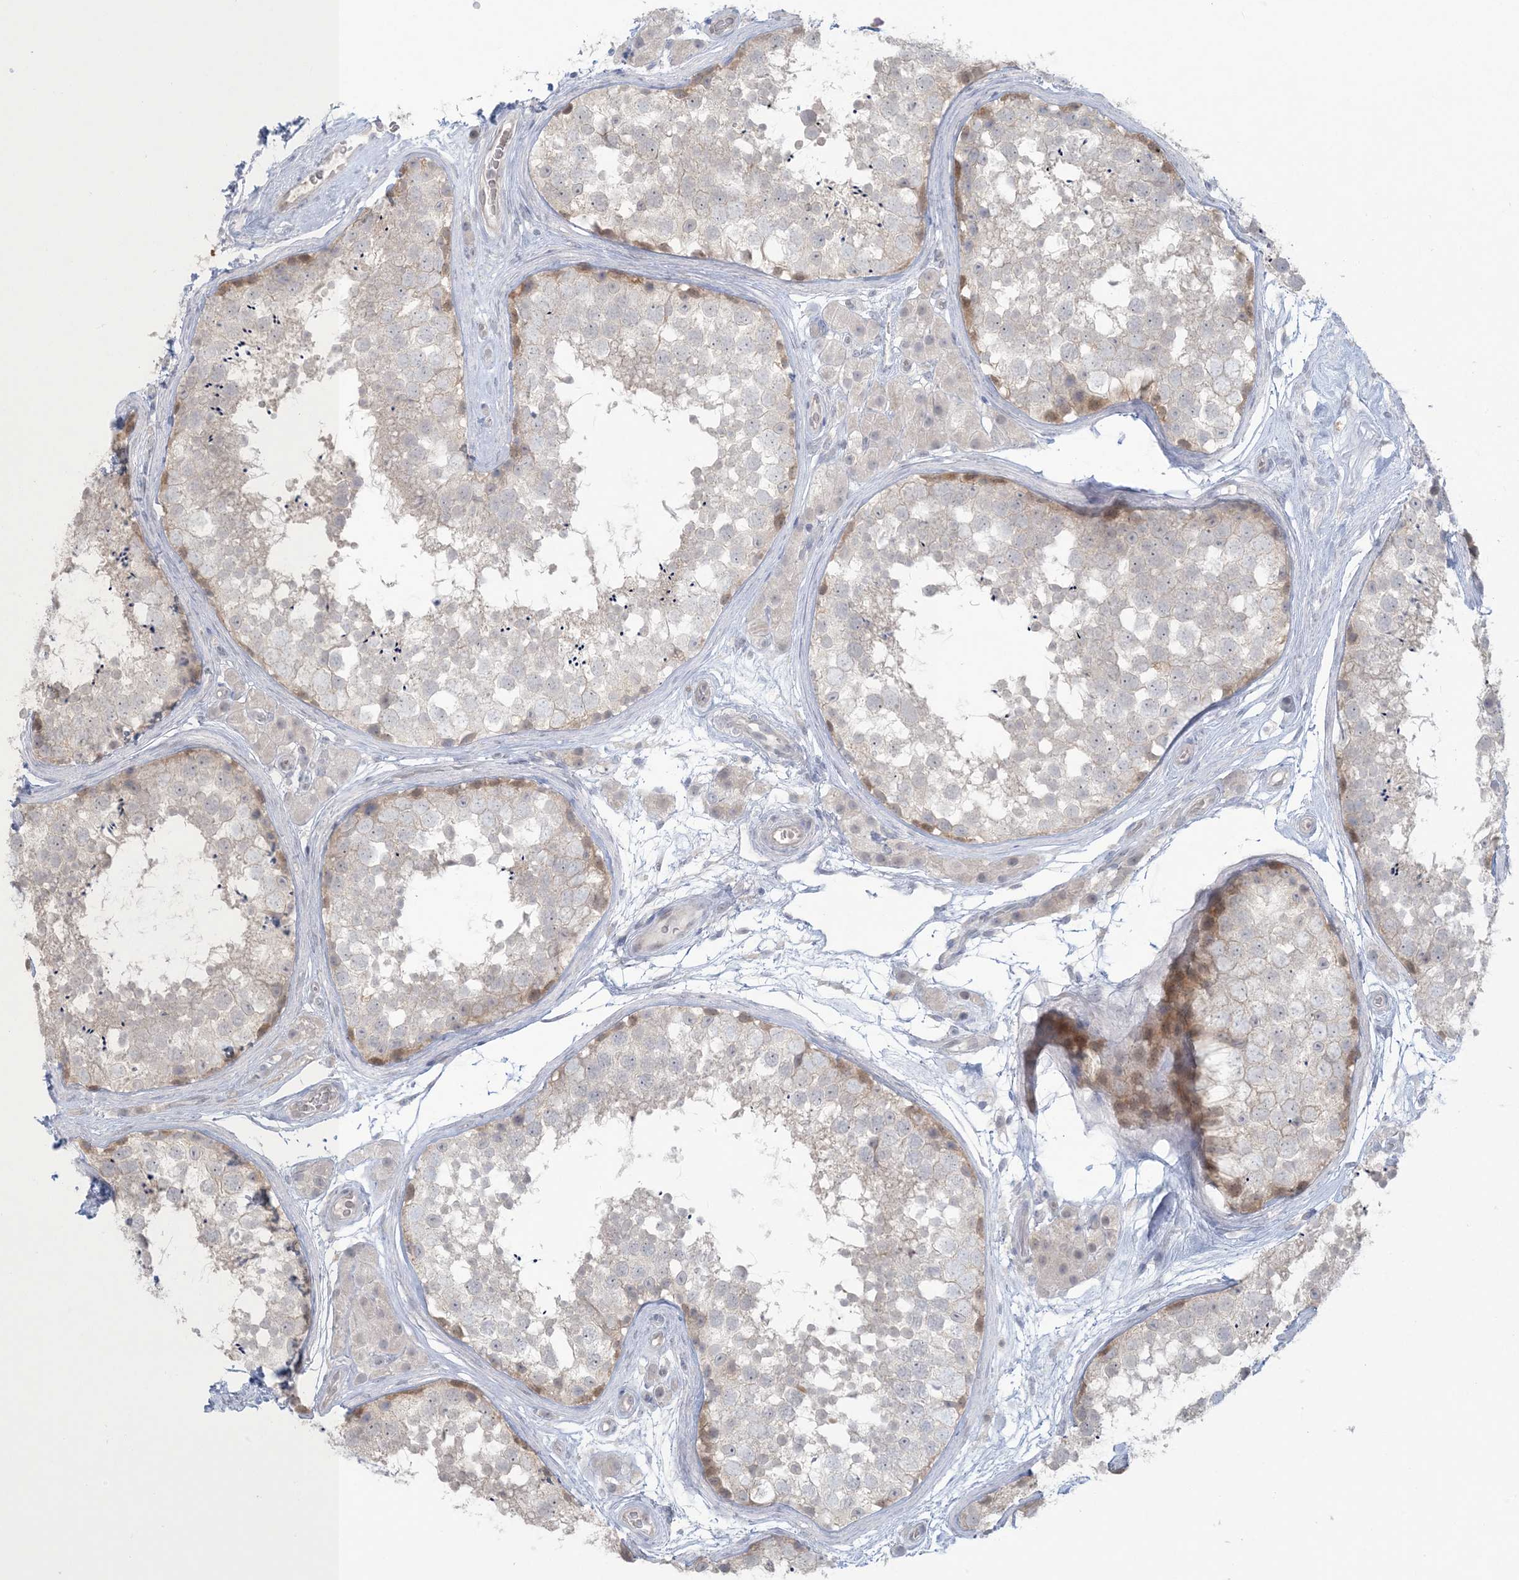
{"staining": {"intensity": "weak", "quantity": "<25%", "location": "cytoplasmic/membranous"}, "tissue": "testis", "cell_type": "Cells in seminiferous ducts", "image_type": "normal", "snomed": [{"axis": "morphology", "description": "Normal tissue, NOS"}, {"axis": "topography", "description": "Testis"}], "caption": "This image is of benign testis stained with immunohistochemistry (IHC) to label a protein in brown with the nuclei are counter-stained blue. There is no staining in cells in seminiferous ducts. (DAB IHC visualized using brightfield microscopy, high magnification).", "gene": "NRBP2", "patient": {"sex": "male", "age": 56}}